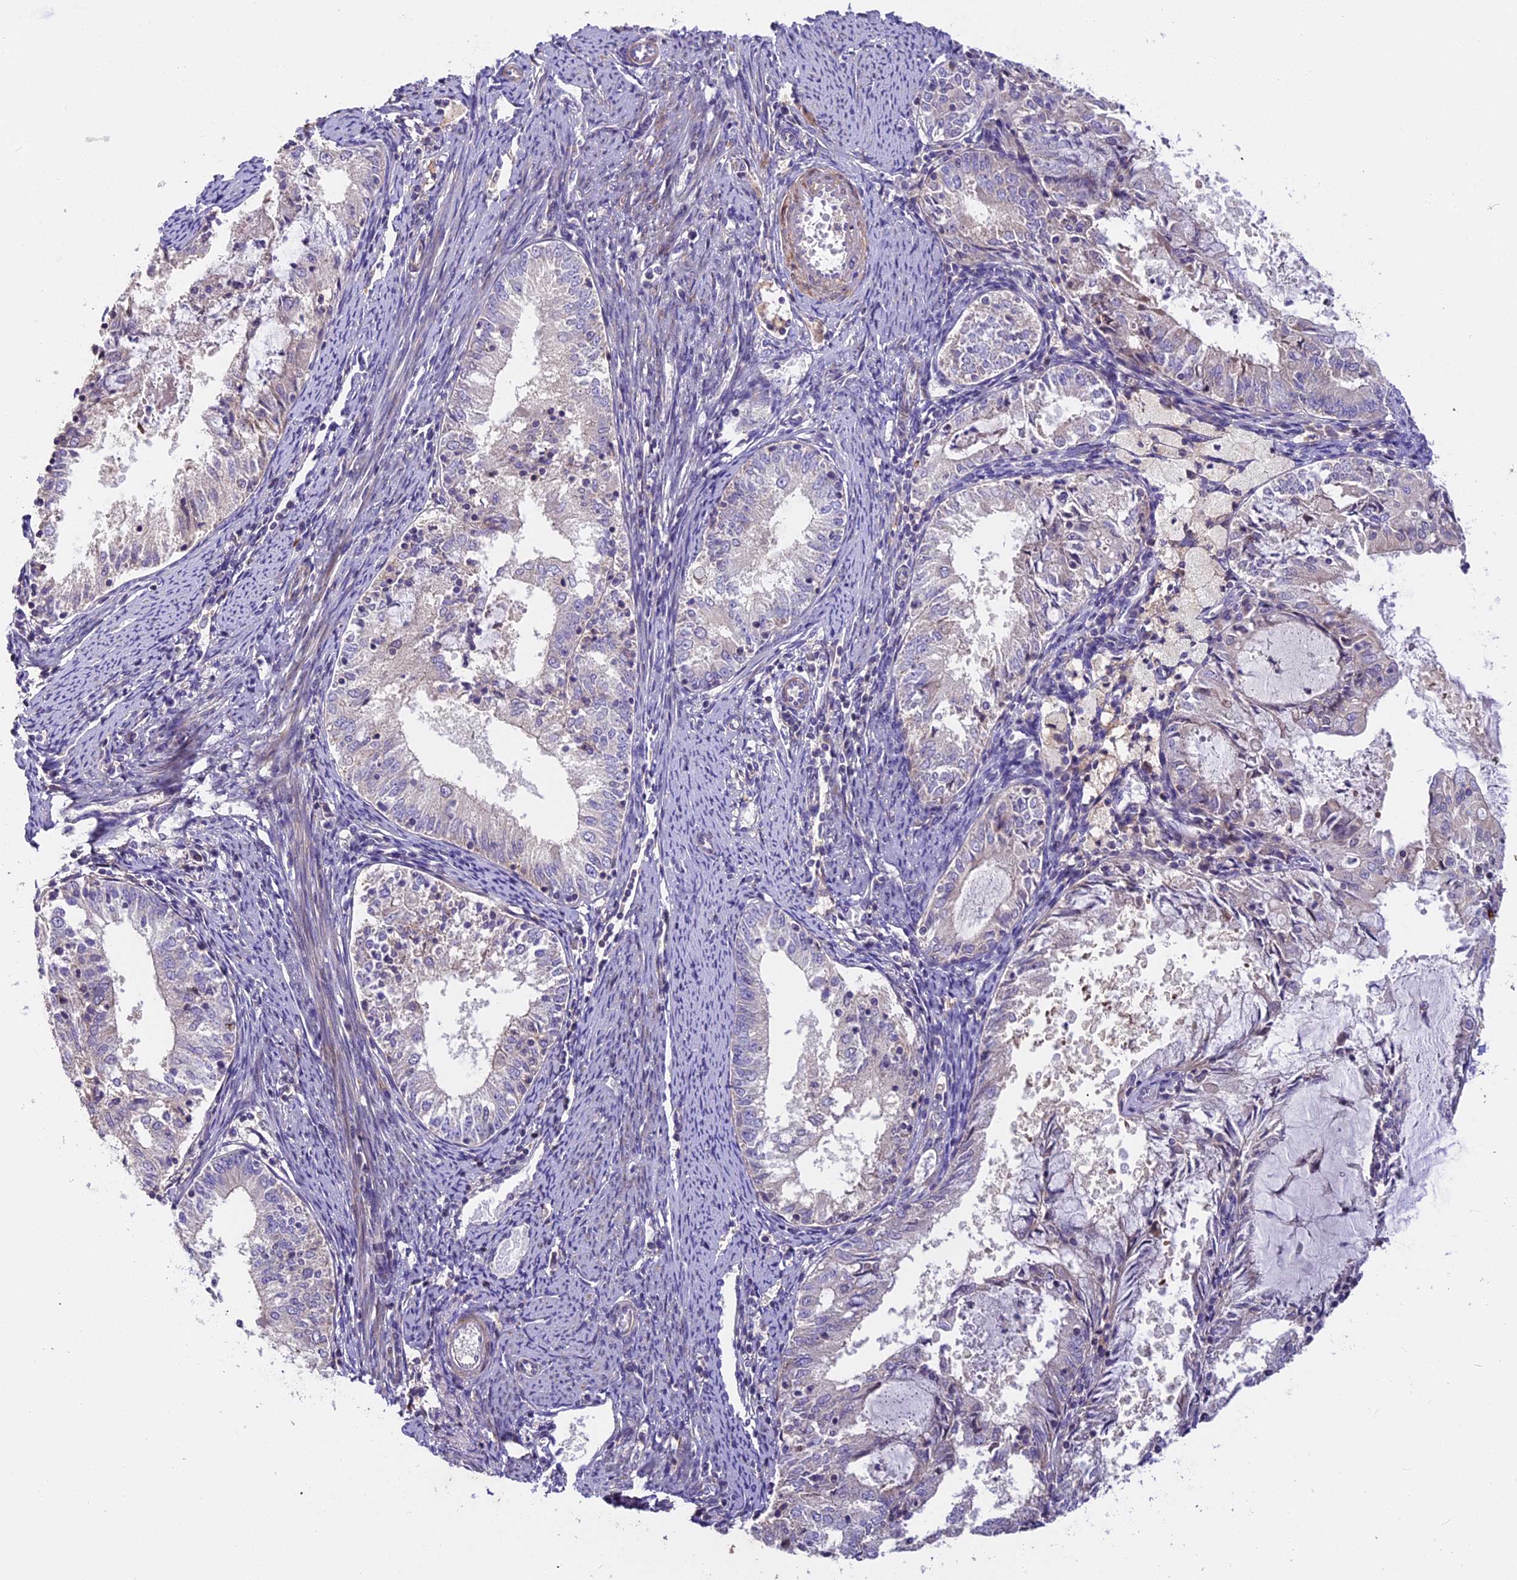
{"staining": {"intensity": "negative", "quantity": "none", "location": "none"}, "tissue": "endometrial cancer", "cell_type": "Tumor cells", "image_type": "cancer", "snomed": [{"axis": "morphology", "description": "Adenocarcinoma, NOS"}, {"axis": "topography", "description": "Endometrium"}], "caption": "This is an IHC image of endometrial cancer. There is no staining in tumor cells.", "gene": "FAM98C", "patient": {"sex": "female", "age": 57}}